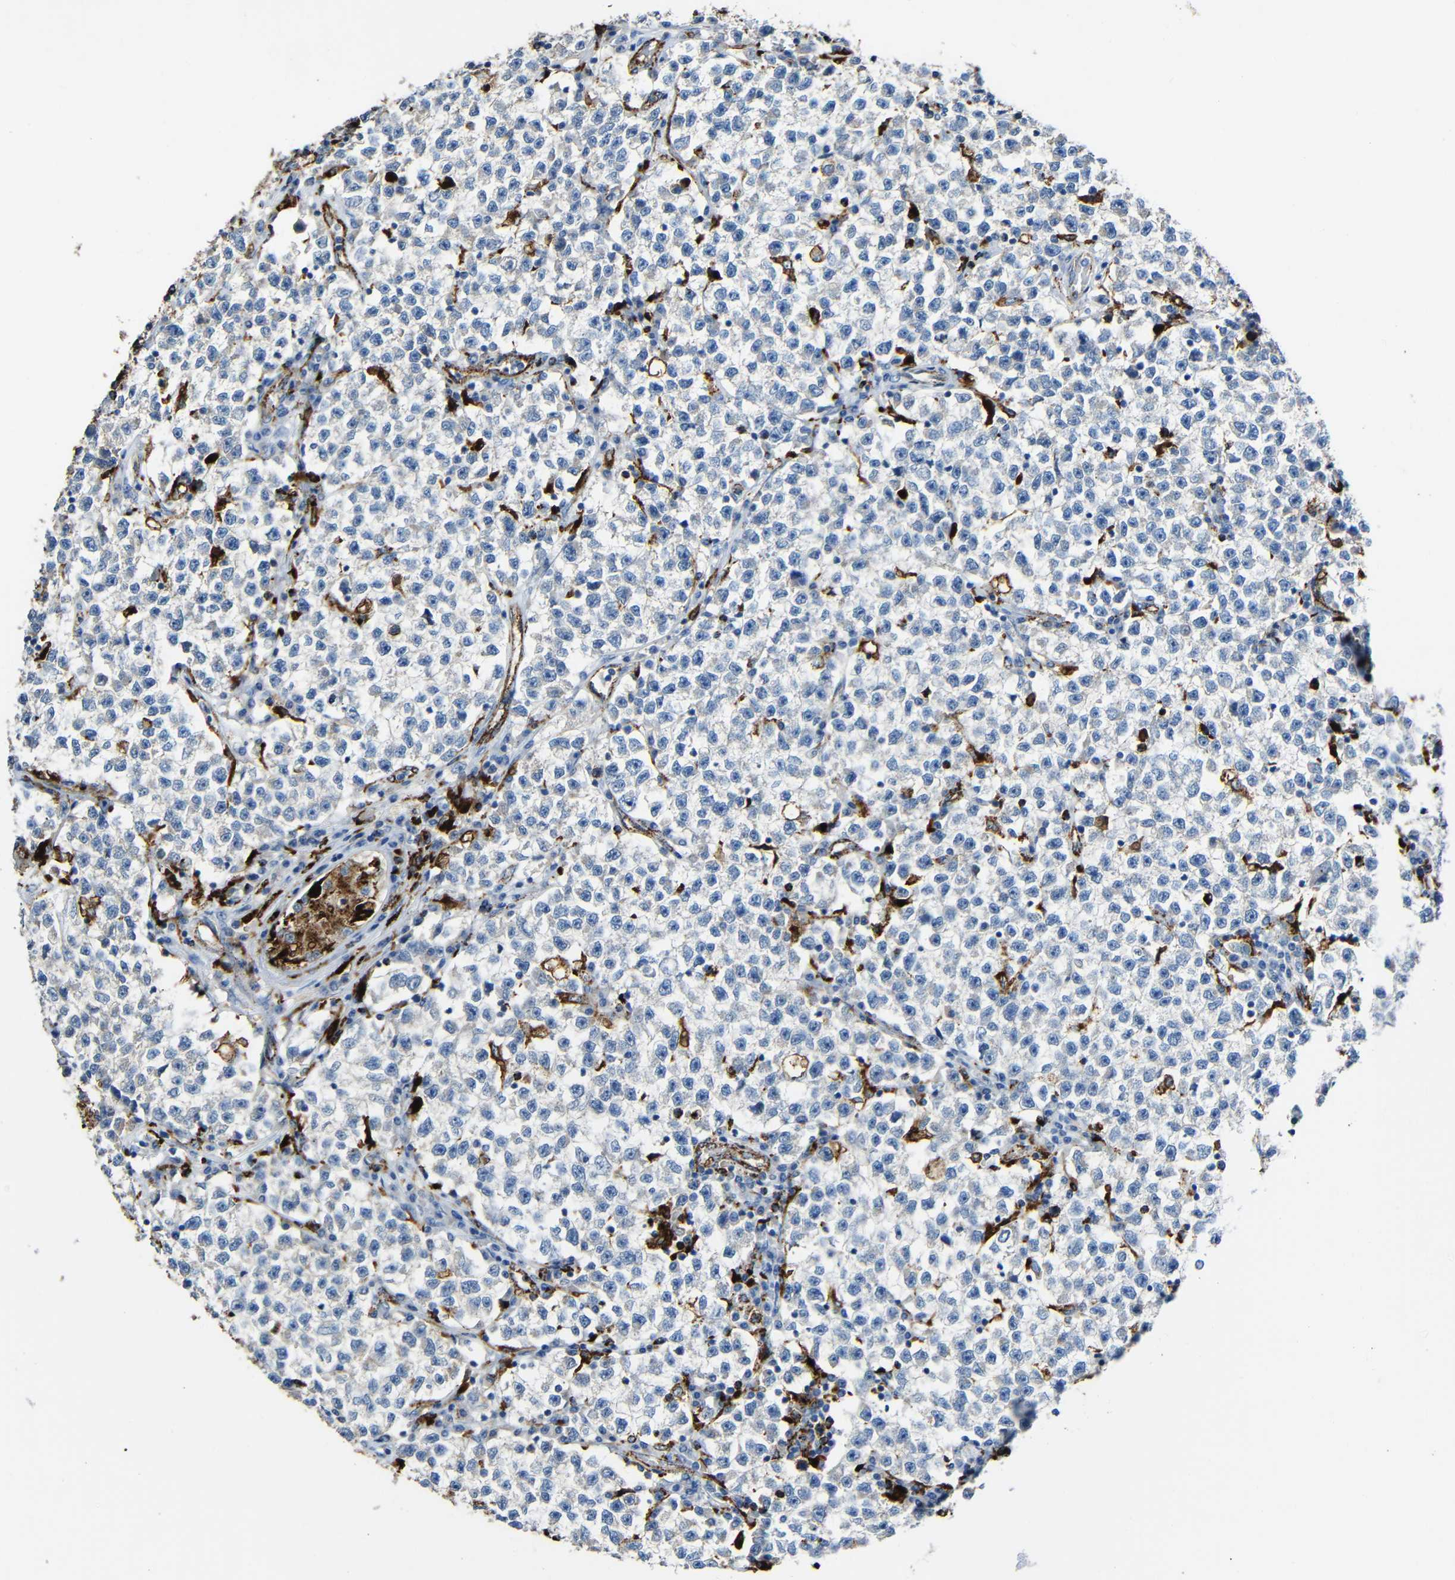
{"staining": {"intensity": "negative", "quantity": "none", "location": "none"}, "tissue": "testis cancer", "cell_type": "Tumor cells", "image_type": "cancer", "snomed": [{"axis": "morphology", "description": "Seminoma, NOS"}, {"axis": "topography", "description": "Testis"}], "caption": "This is an IHC photomicrograph of seminoma (testis). There is no expression in tumor cells.", "gene": "HLA-DMA", "patient": {"sex": "male", "age": 22}}